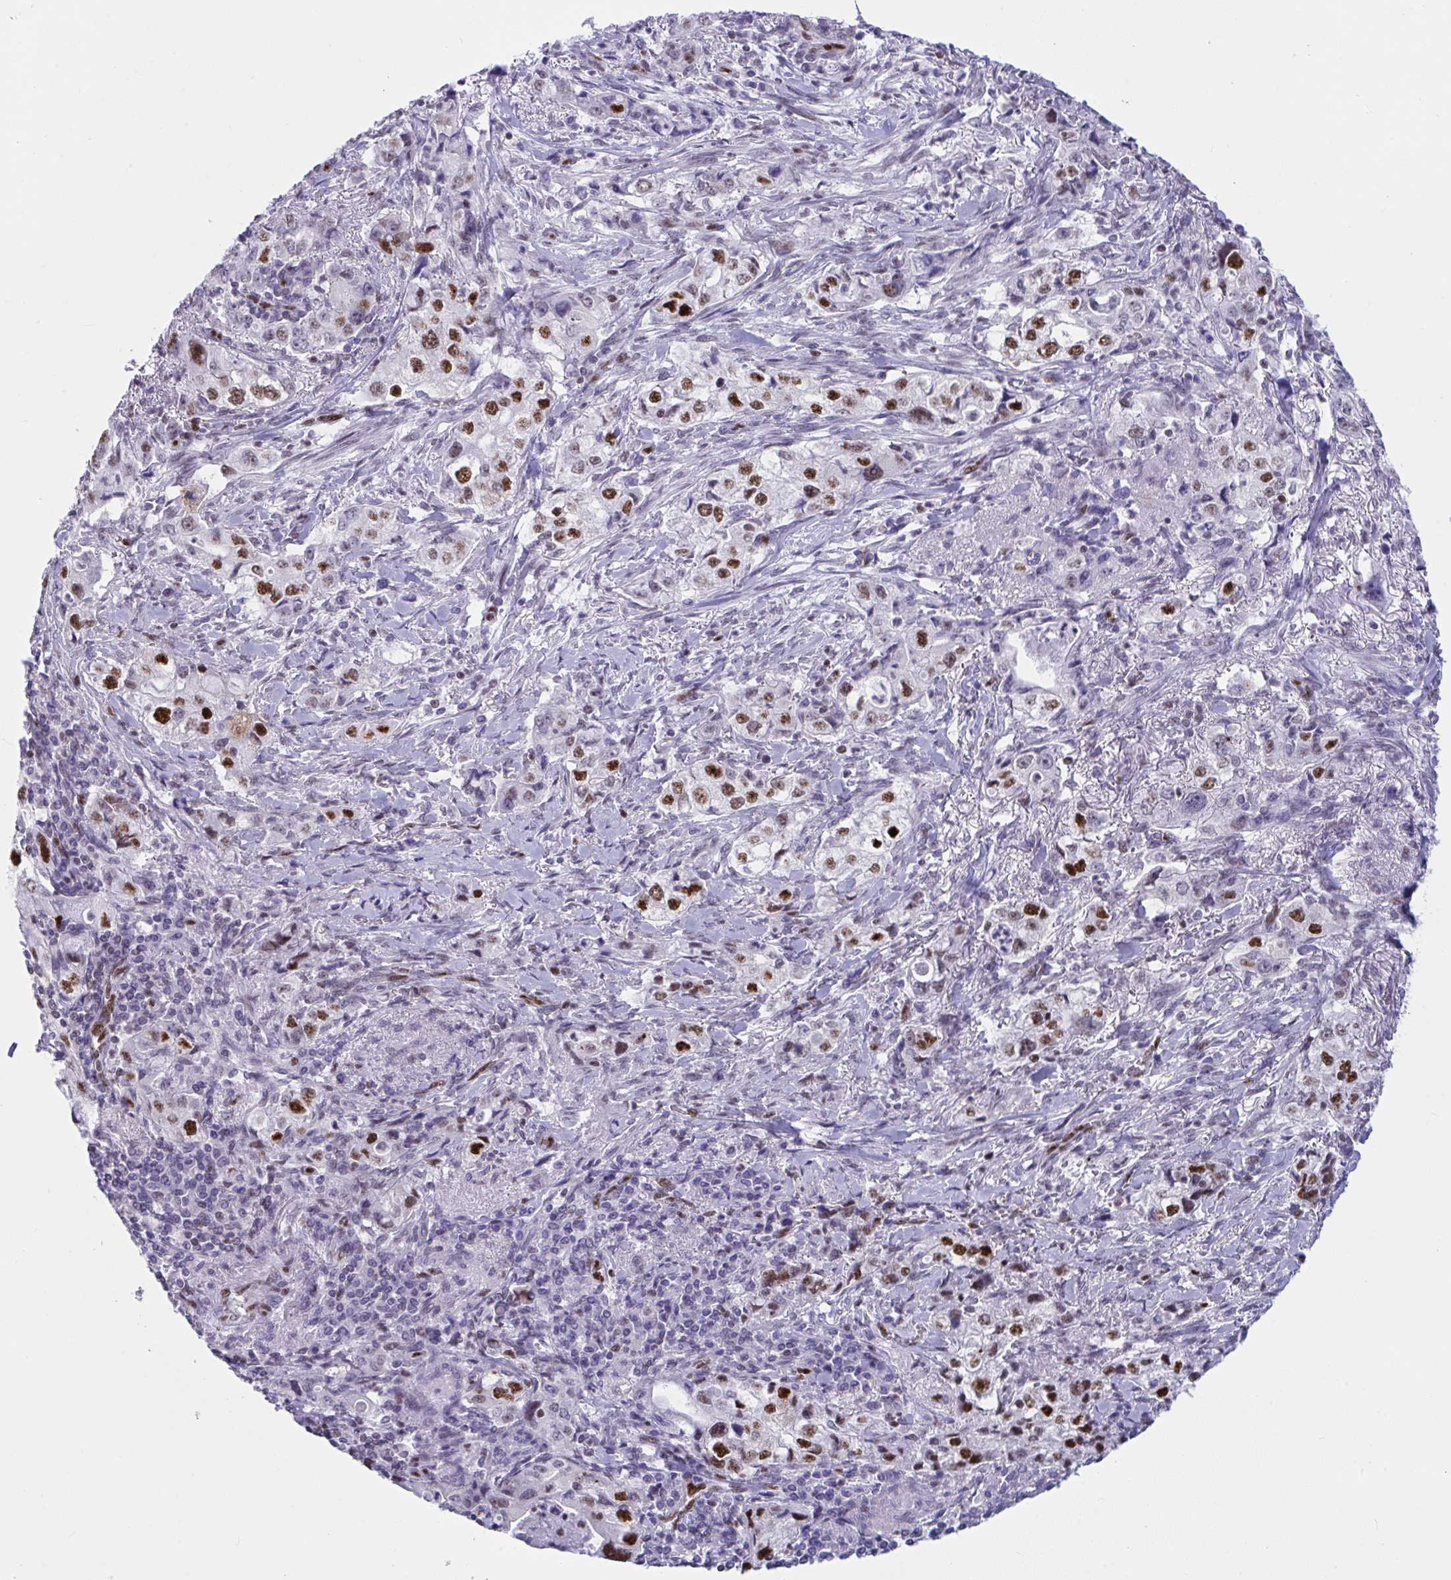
{"staining": {"intensity": "strong", "quantity": "25%-75%", "location": "nuclear"}, "tissue": "stomach cancer", "cell_type": "Tumor cells", "image_type": "cancer", "snomed": [{"axis": "morphology", "description": "Adenocarcinoma, NOS"}, {"axis": "topography", "description": "Stomach, upper"}], "caption": "Immunohistochemistry (IHC) of human stomach cancer (adenocarcinoma) displays high levels of strong nuclear expression in about 25%-75% of tumor cells.", "gene": "IKZF2", "patient": {"sex": "male", "age": 75}}